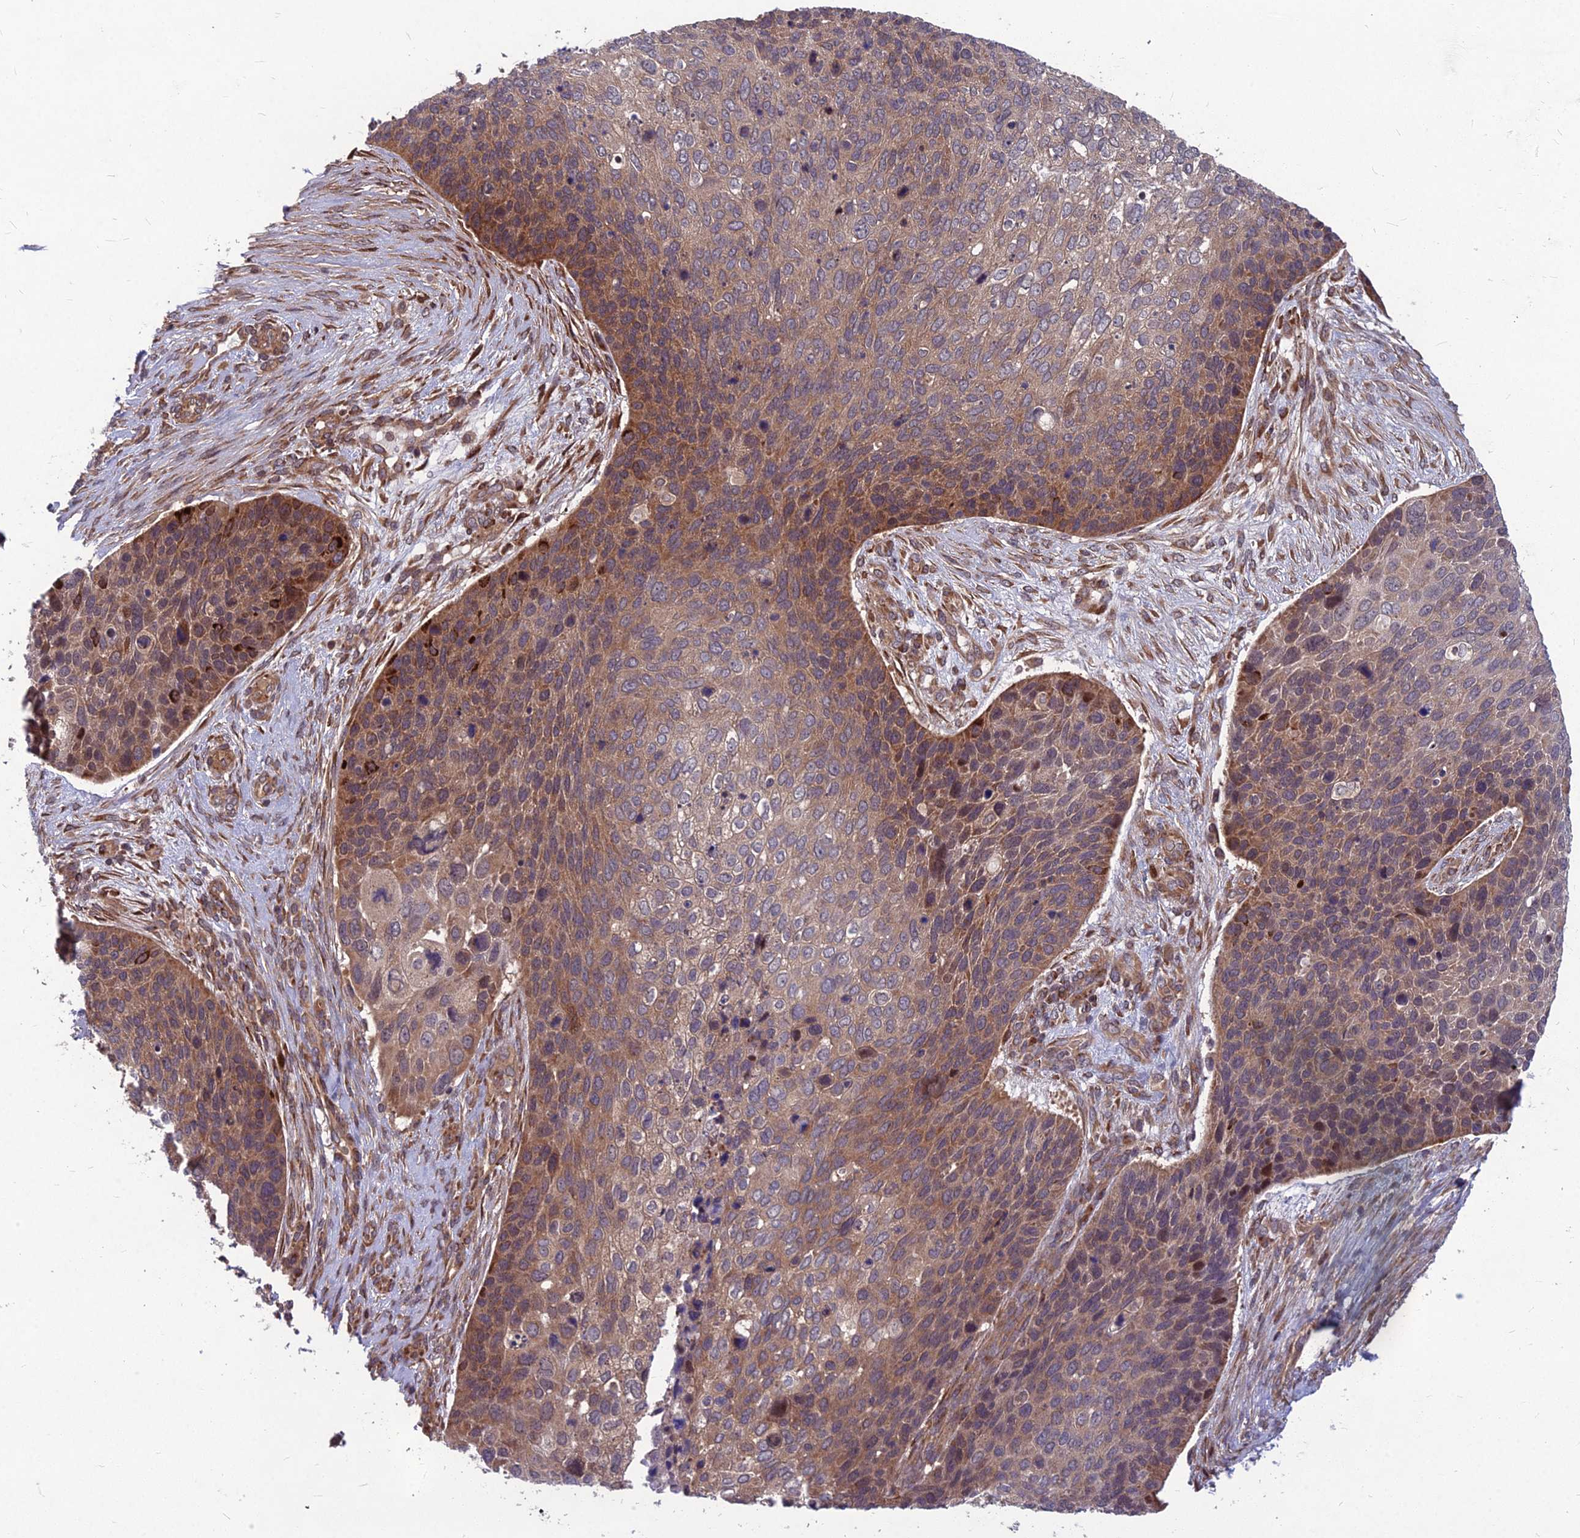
{"staining": {"intensity": "moderate", "quantity": "<25%", "location": "cytoplasmic/membranous"}, "tissue": "skin cancer", "cell_type": "Tumor cells", "image_type": "cancer", "snomed": [{"axis": "morphology", "description": "Basal cell carcinoma"}, {"axis": "topography", "description": "Skin"}], "caption": "Skin cancer (basal cell carcinoma) tissue shows moderate cytoplasmic/membranous positivity in approximately <25% of tumor cells, visualized by immunohistochemistry. Using DAB (brown) and hematoxylin (blue) stains, captured at high magnification using brightfield microscopy.", "gene": "MFSD8", "patient": {"sex": "female", "age": 74}}